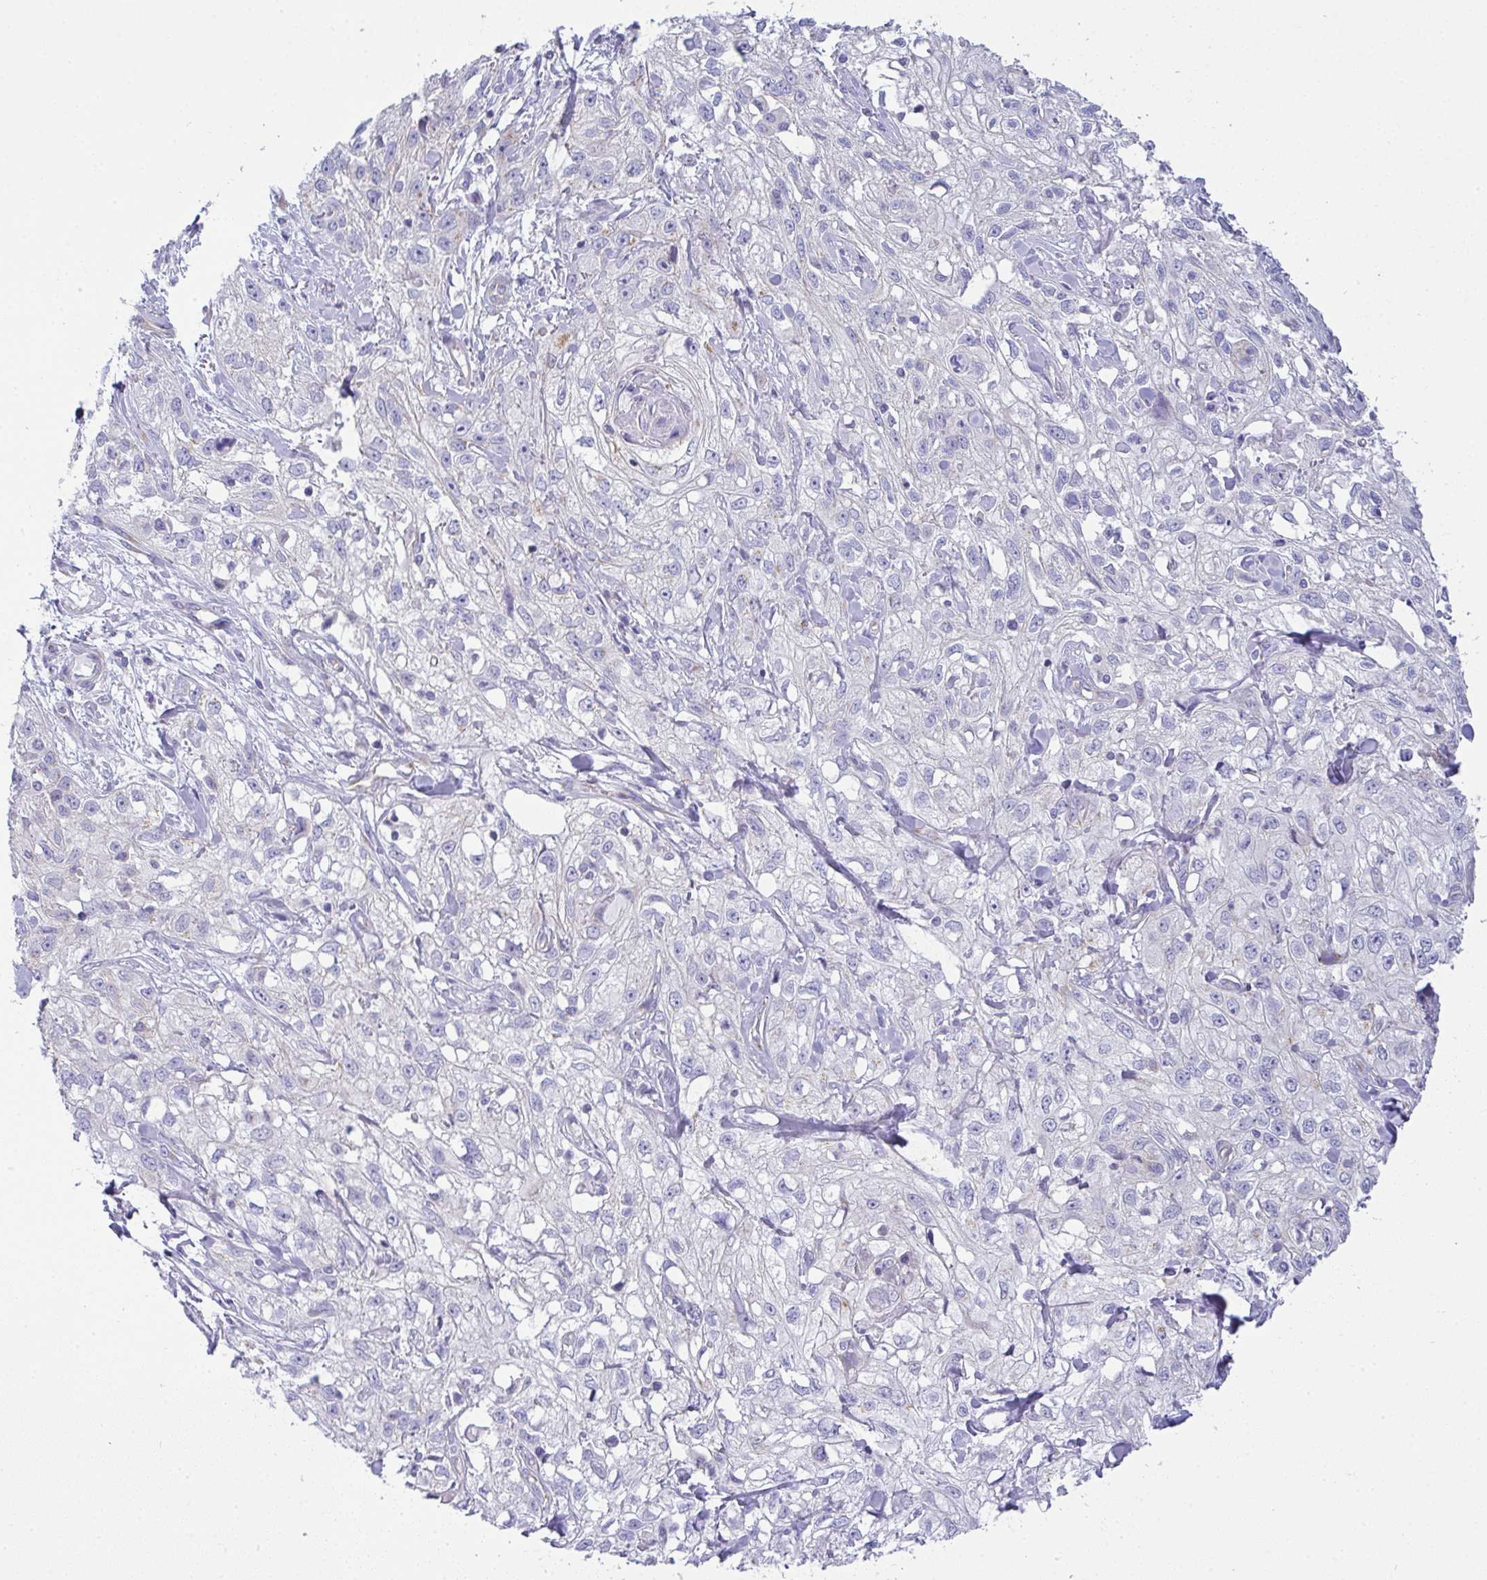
{"staining": {"intensity": "negative", "quantity": "none", "location": "none"}, "tissue": "skin cancer", "cell_type": "Tumor cells", "image_type": "cancer", "snomed": [{"axis": "morphology", "description": "Squamous cell carcinoma, NOS"}, {"axis": "topography", "description": "Skin"}, {"axis": "topography", "description": "Vulva"}], "caption": "Immunohistochemistry (IHC) of skin cancer (squamous cell carcinoma) shows no staining in tumor cells.", "gene": "FAM177A1", "patient": {"sex": "female", "age": 86}}